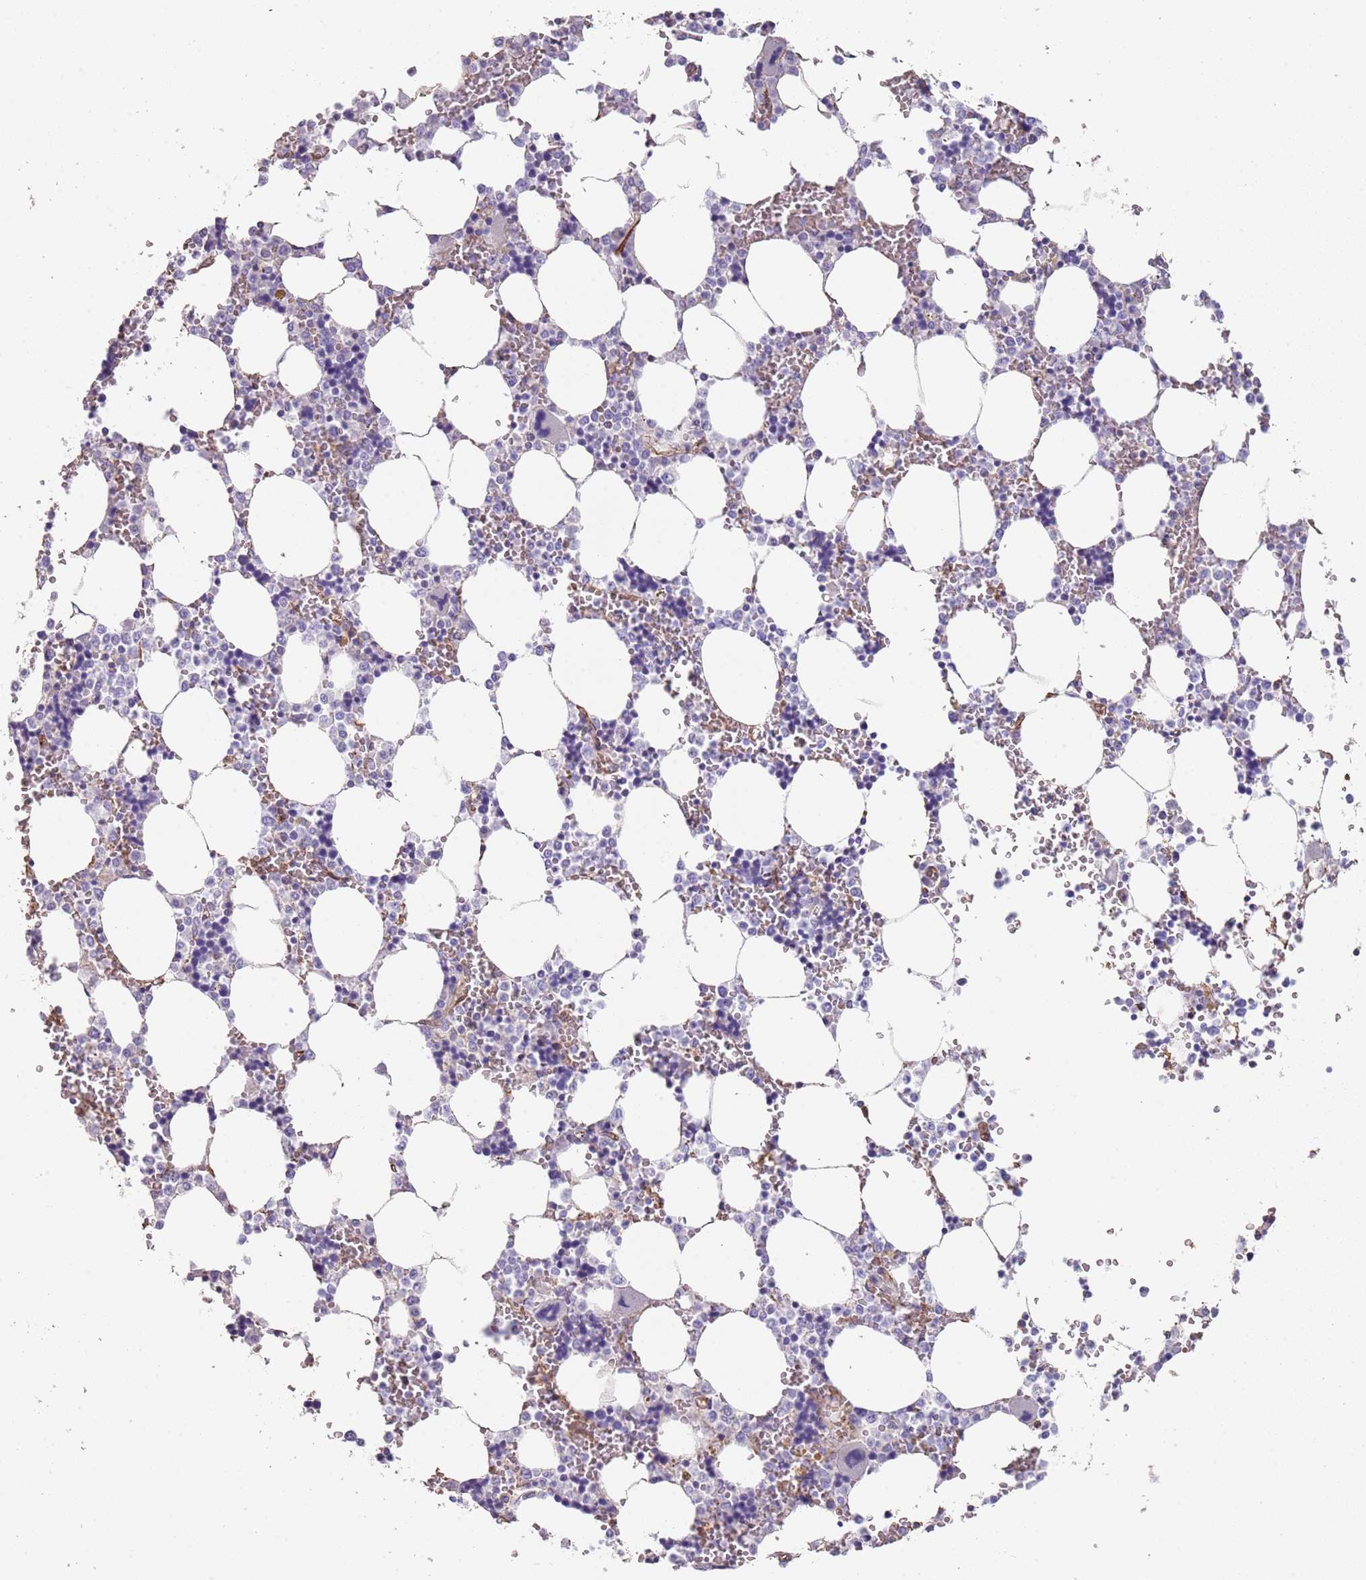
{"staining": {"intensity": "negative", "quantity": "none", "location": "none"}, "tissue": "bone marrow", "cell_type": "Hematopoietic cells", "image_type": "normal", "snomed": [{"axis": "morphology", "description": "Normal tissue, NOS"}, {"axis": "topography", "description": "Bone marrow"}], "caption": "Hematopoietic cells show no significant expression in benign bone marrow. (DAB IHC visualized using brightfield microscopy, high magnification).", "gene": "ENSG00000271254", "patient": {"sex": "male", "age": 64}}